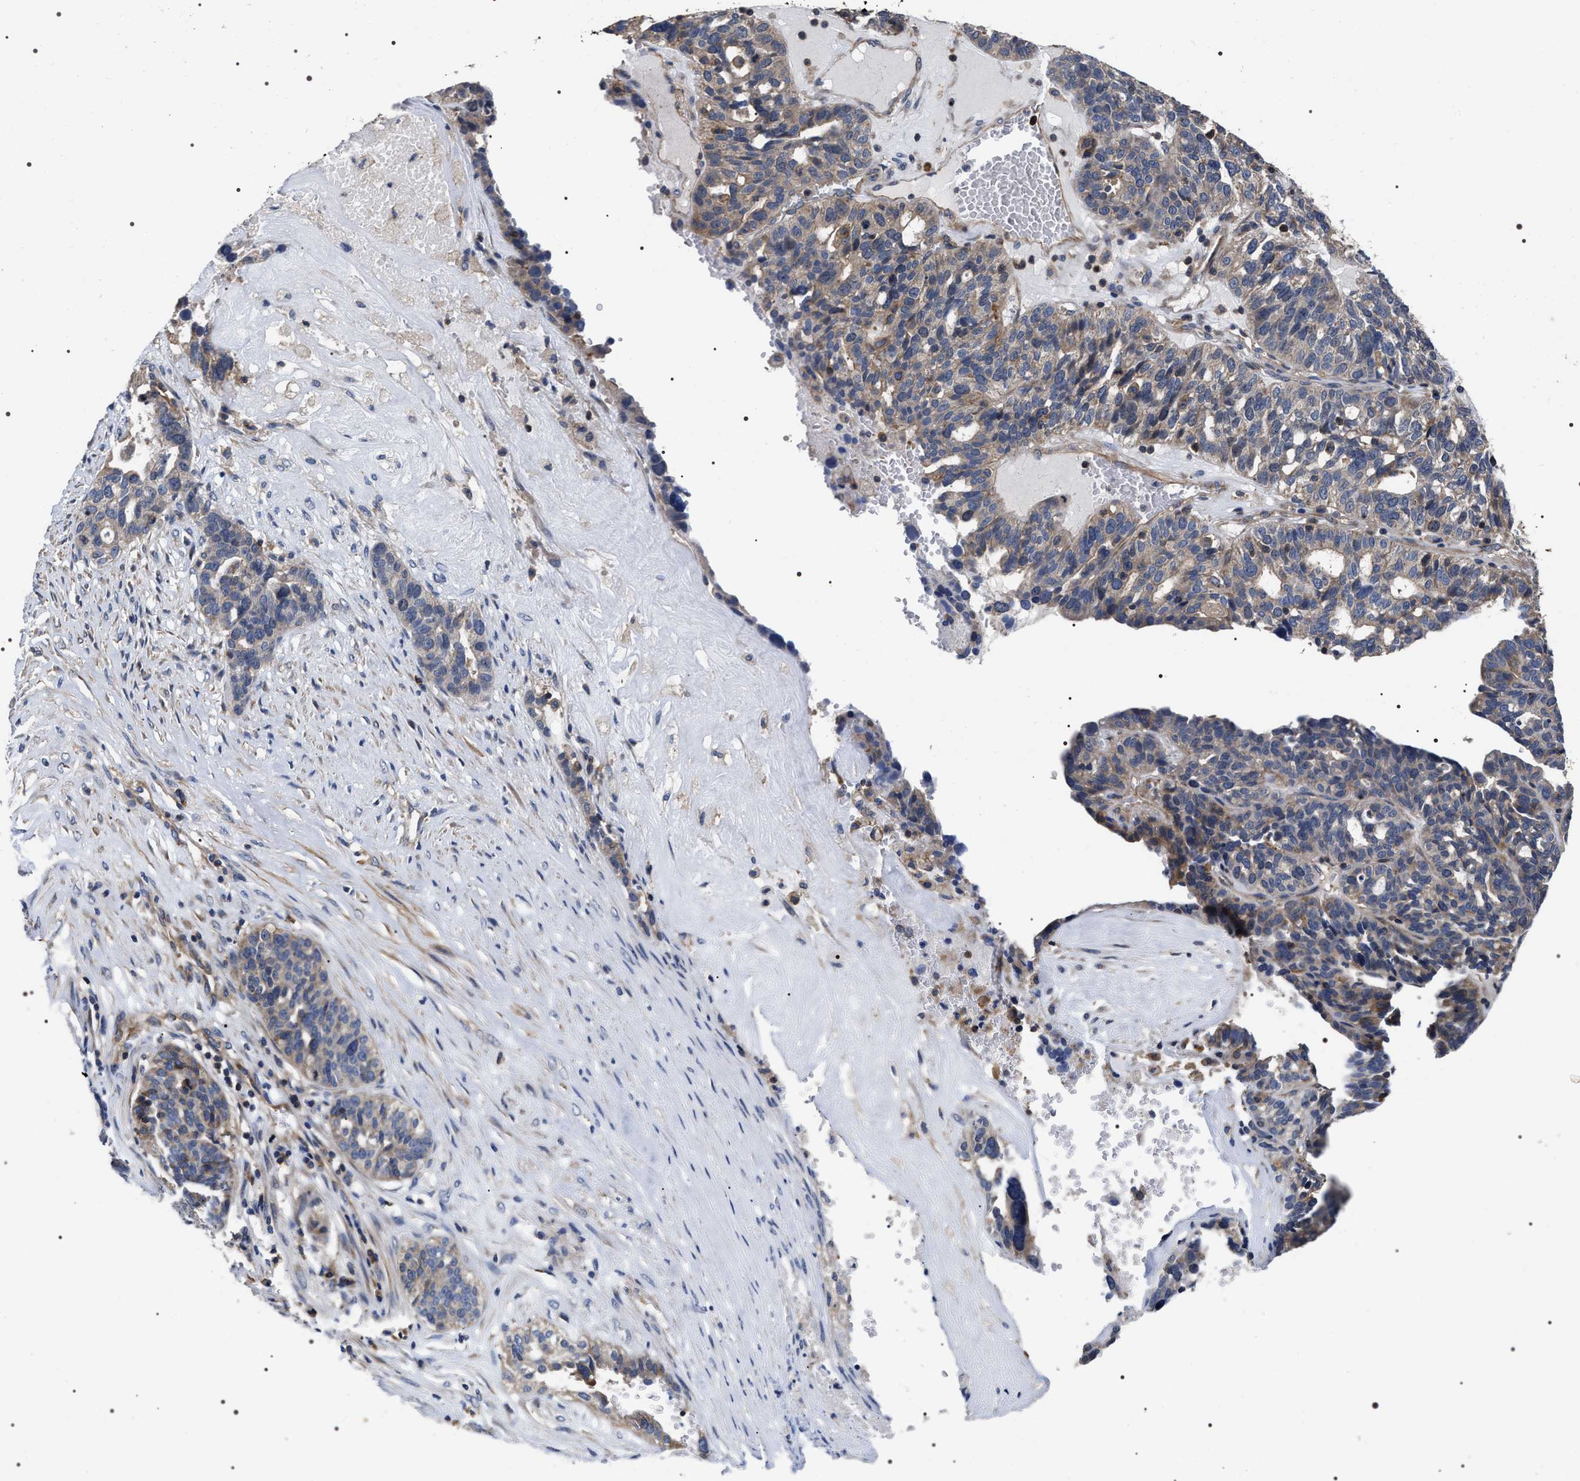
{"staining": {"intensity": "weak", "quantity": "<25%", "location": "cytoplasmic/membranous"}, "tissue": "ovarian cancer", "cell_type": "Tumor cells", "image_type": "cancer", "snomed": [{"axis": "morphology", "description": "Cystadenocarcinoma, serous, NOS"}, {"axis": "topography", "description": "Ovary"}], "caption": "The photomicrograph displays no significant staining in tumor cells of ovarian serous cystadenocarcinoma. (Stains: DAB (3,3'-diaminobenzidine) immunohistochemistry with hematoxylin counter stain, Microscopy: brightfield microscopy at high magnification).", "gene": "MIS18A", "patient": {"sex": "female", "age": 59}}